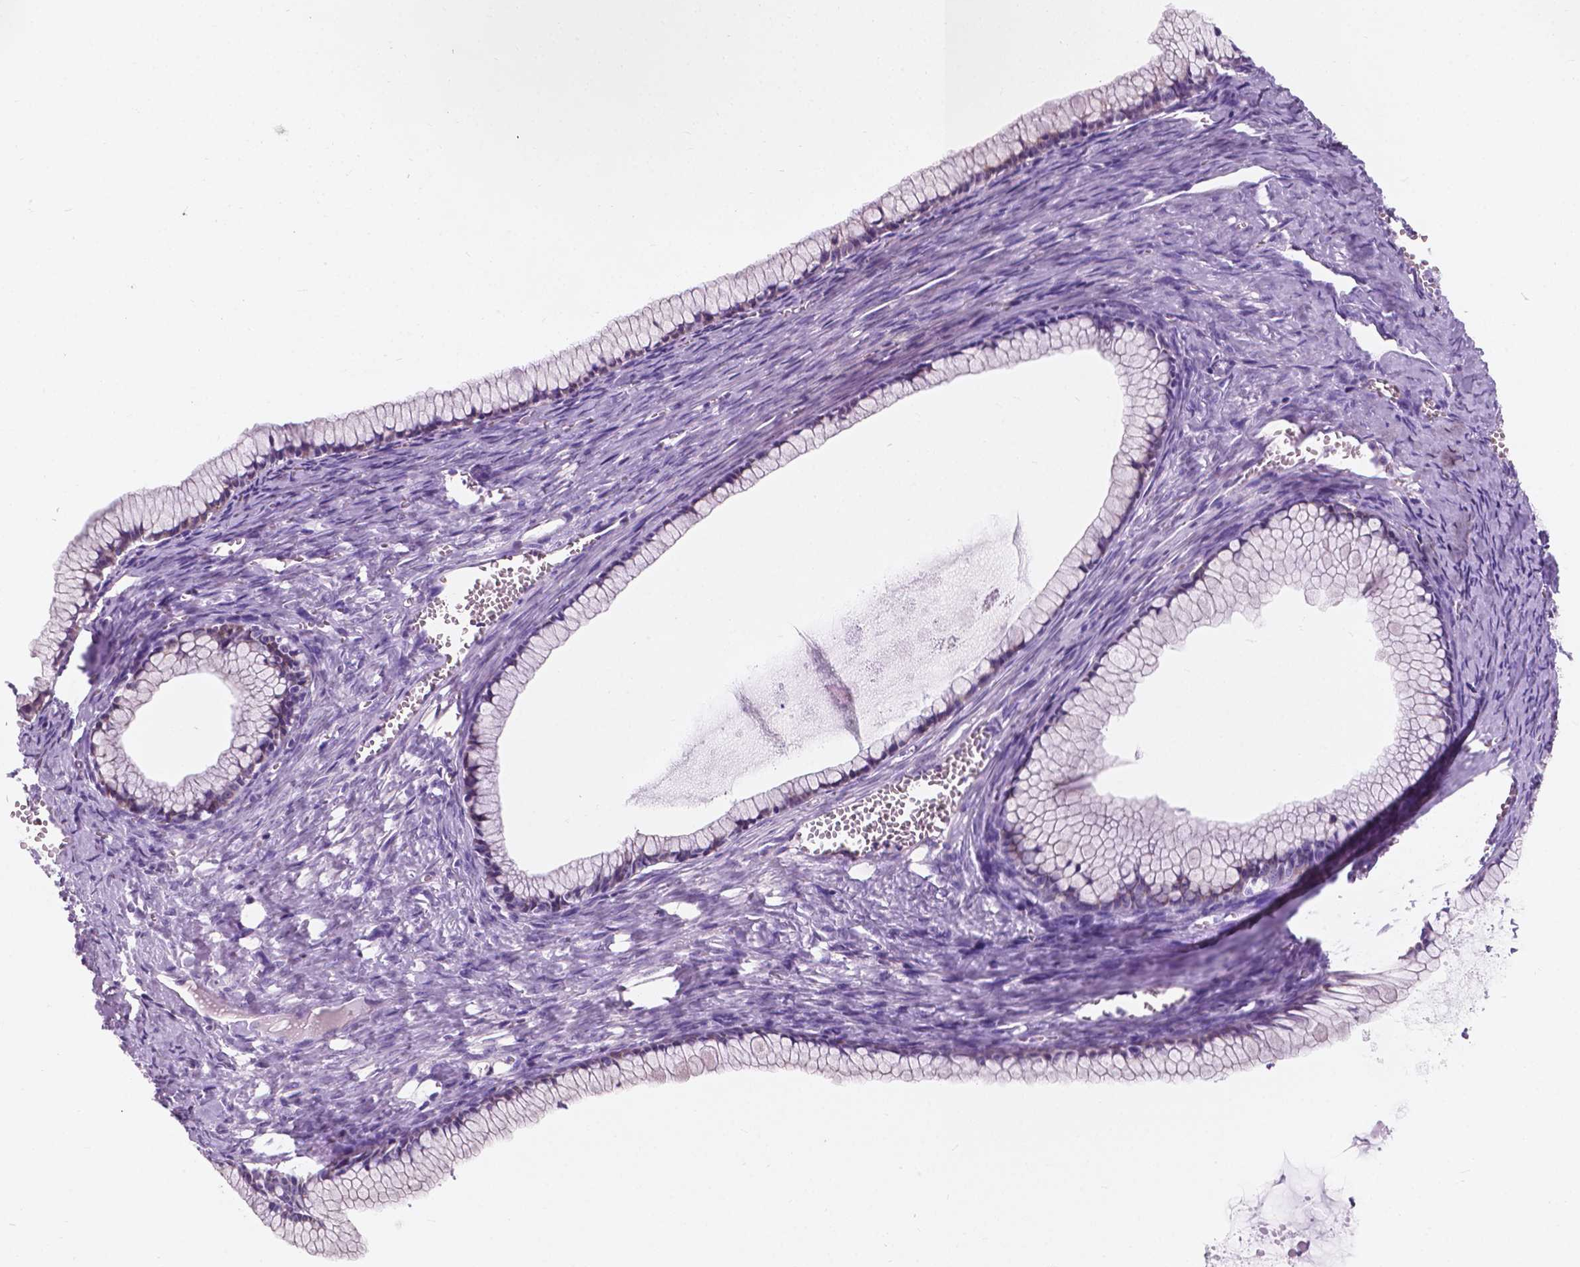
{"staining": {"intensity": "weak", "quantity": "<25%", "location": "cytoplasmic/membranous"}, "tissue": "ovarian cancer", "cell_type": "Tumor cells", "image_type": "cancer", "snomed": [{"axis": "morphology", "description": "Cystadenocarcinoma, mucinous, NOS"}, {"axis": "topography", "description": "Ovary"}], "caption": "DAB immunohistochemical staining of ovarian cancer (mucinous cystadenocarcinoma) exhibits no significant staining in tumor cells.", "gene": "IREB2", "patient": {"sex": "female", "age": 41}}